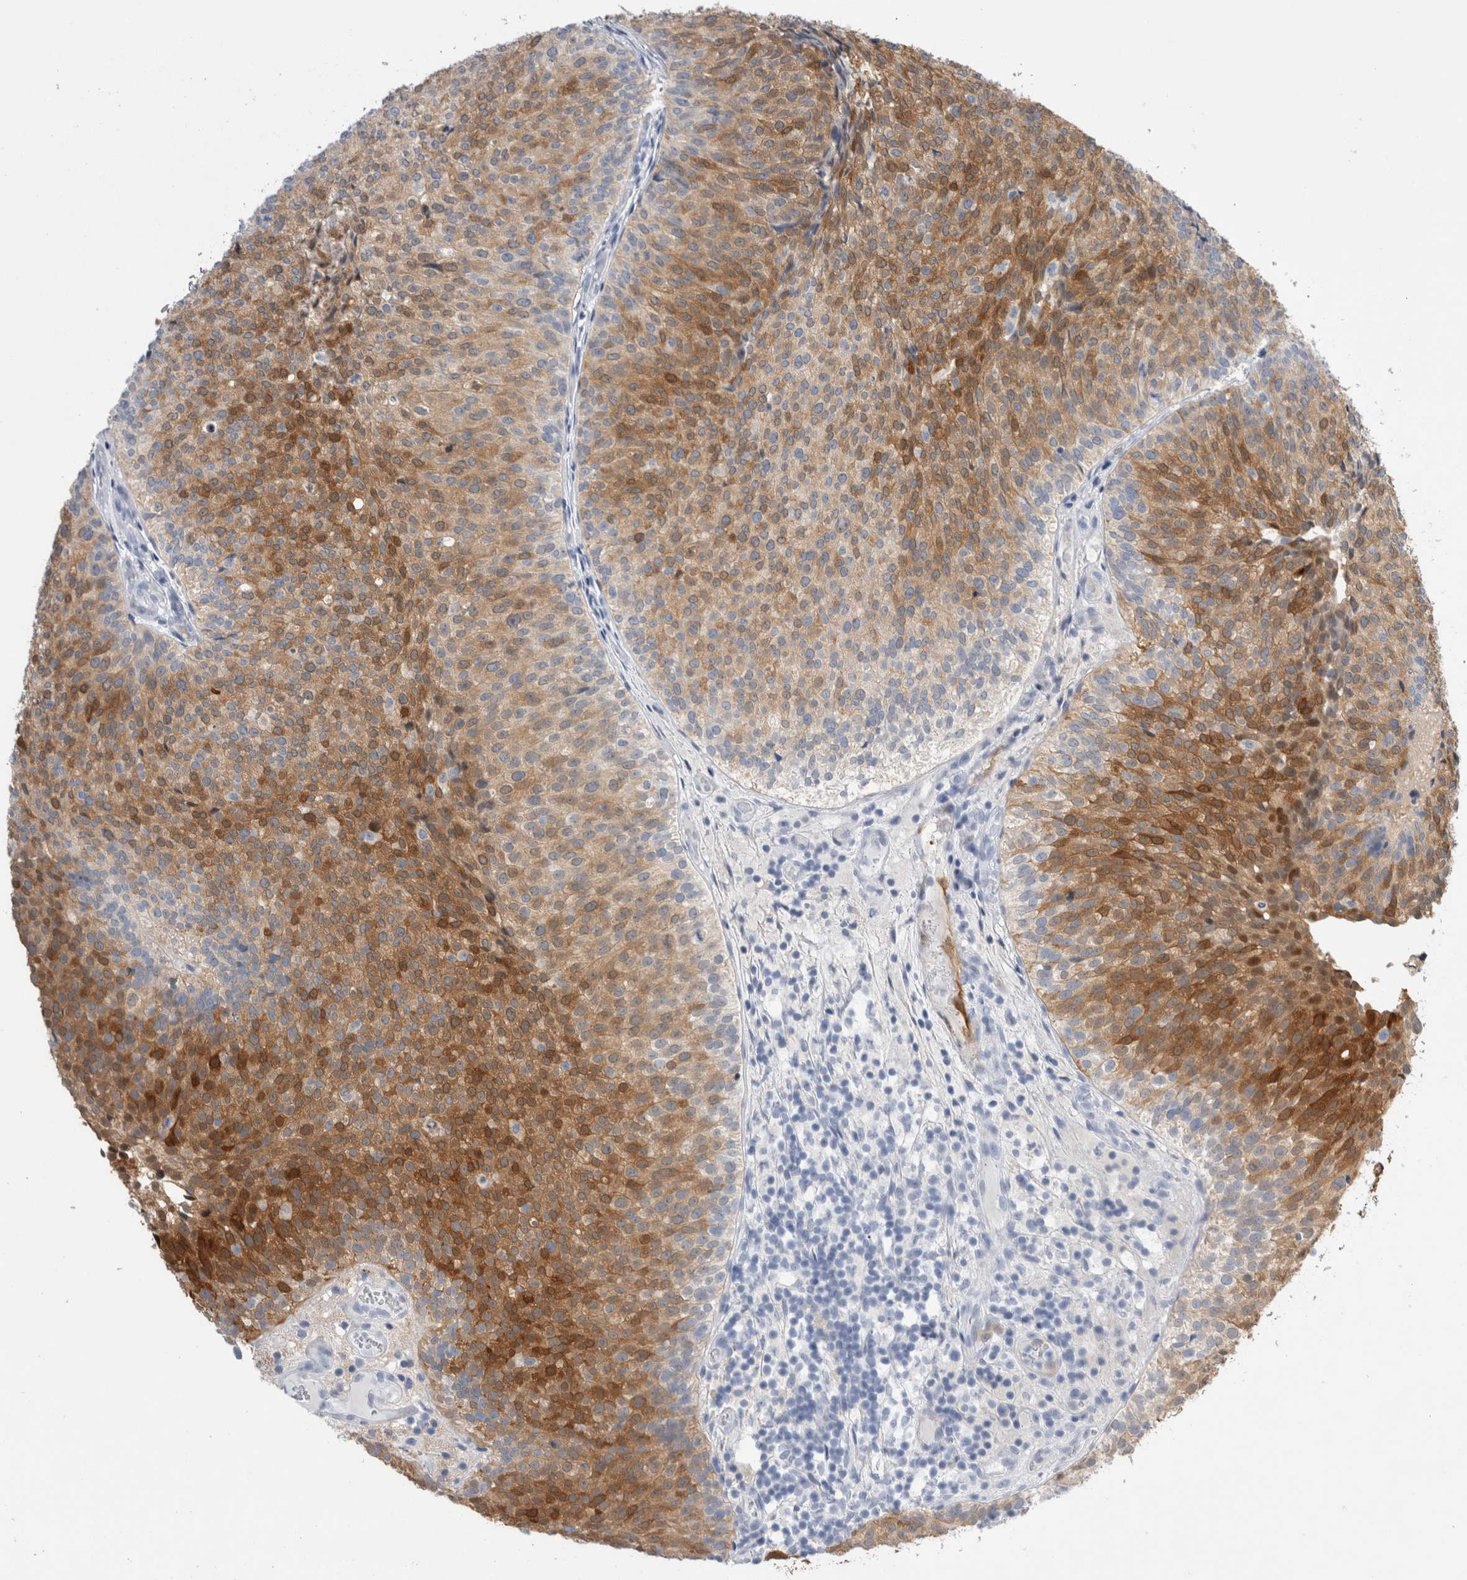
{"staining": {"intensity": "moderate", "quantity": ">75%", "location": "cytoplasmic/membranous,nuclear"}, "tissue": "urothelial cancer", "cell_type": "Tumor cells", "image_type": "cancer", "snomed": [{"axis": "morphology", "description": "Urothelial carcinoma, Low grade"}, {"axis": "topography", "description": "Urinary bladder"}], "caption": "Immunohistochemistry (DAB (3,3'-diaminobenzidine)) staining of urothelial carcinoma (low-grade) displays moderate cytoplasmic/membranous and nuclear protein expression in approximately >75% of tumor cells.", "gene": "NAPEPLD", "patient": {"sex": "male", "age": 86}}